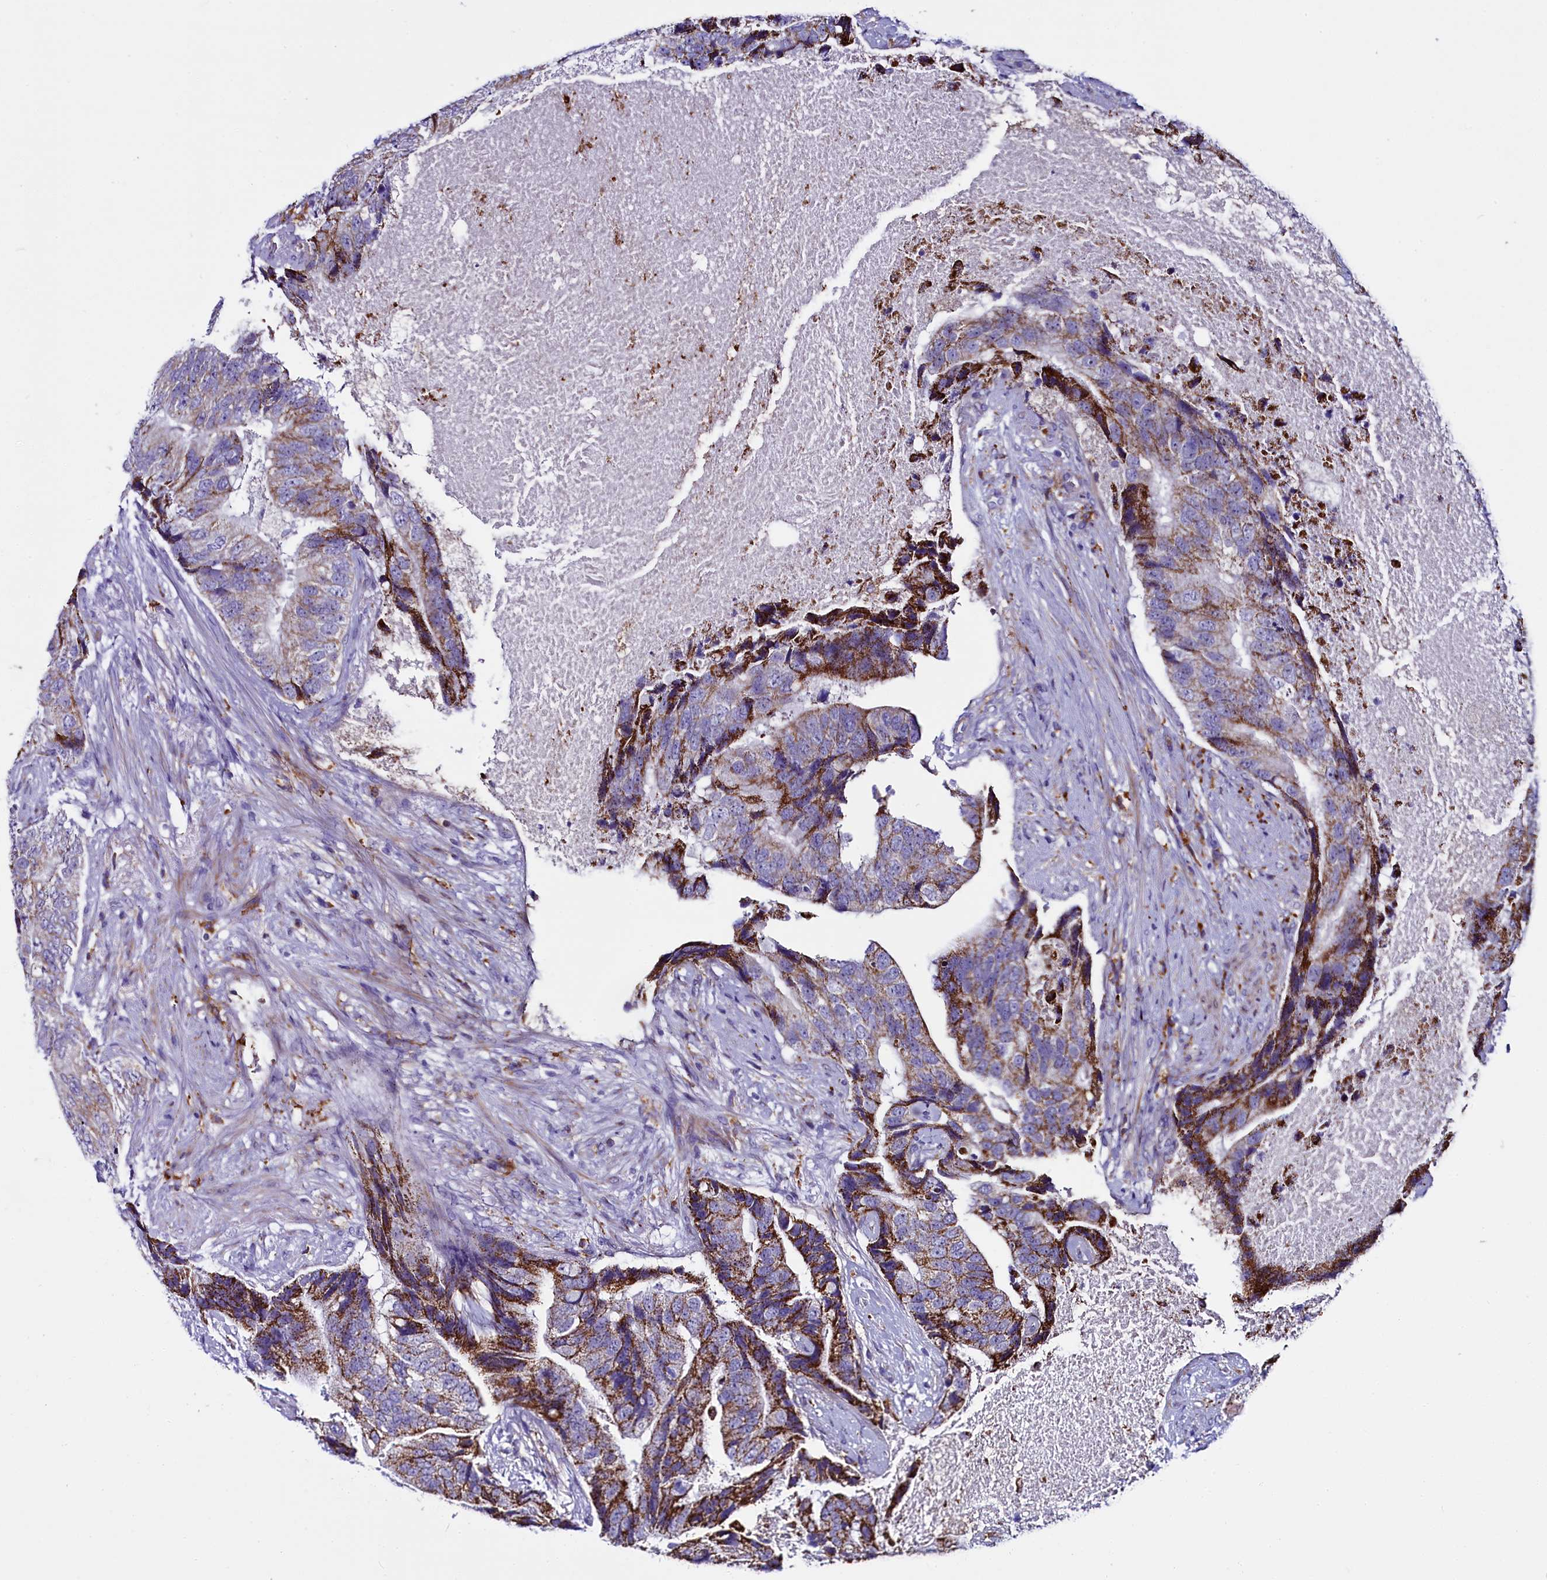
{"staining": {"intensity": "moderate", "quantity": "25%-75%", "location": "cytoplasmic/membranous"}, "tissue": "prostate cancer", "cell_type": "Tumor cells", "image_type": "cancer", "snomed": [{"axis": "morphology", "description": "Adenocarcinoma, High grade"}, {"axis": "topography", "description": "Prostate"}], "caption": "This image demonstrates immunohistochemistry staining of prostate cancer (high-grade adenocarcinoma), with medium moderate cytoplasmic/membranous expression in about 25%-75% of tumor cells.", "gene": "IL20RA", "patient": {"sex": "male", "age": 70}}